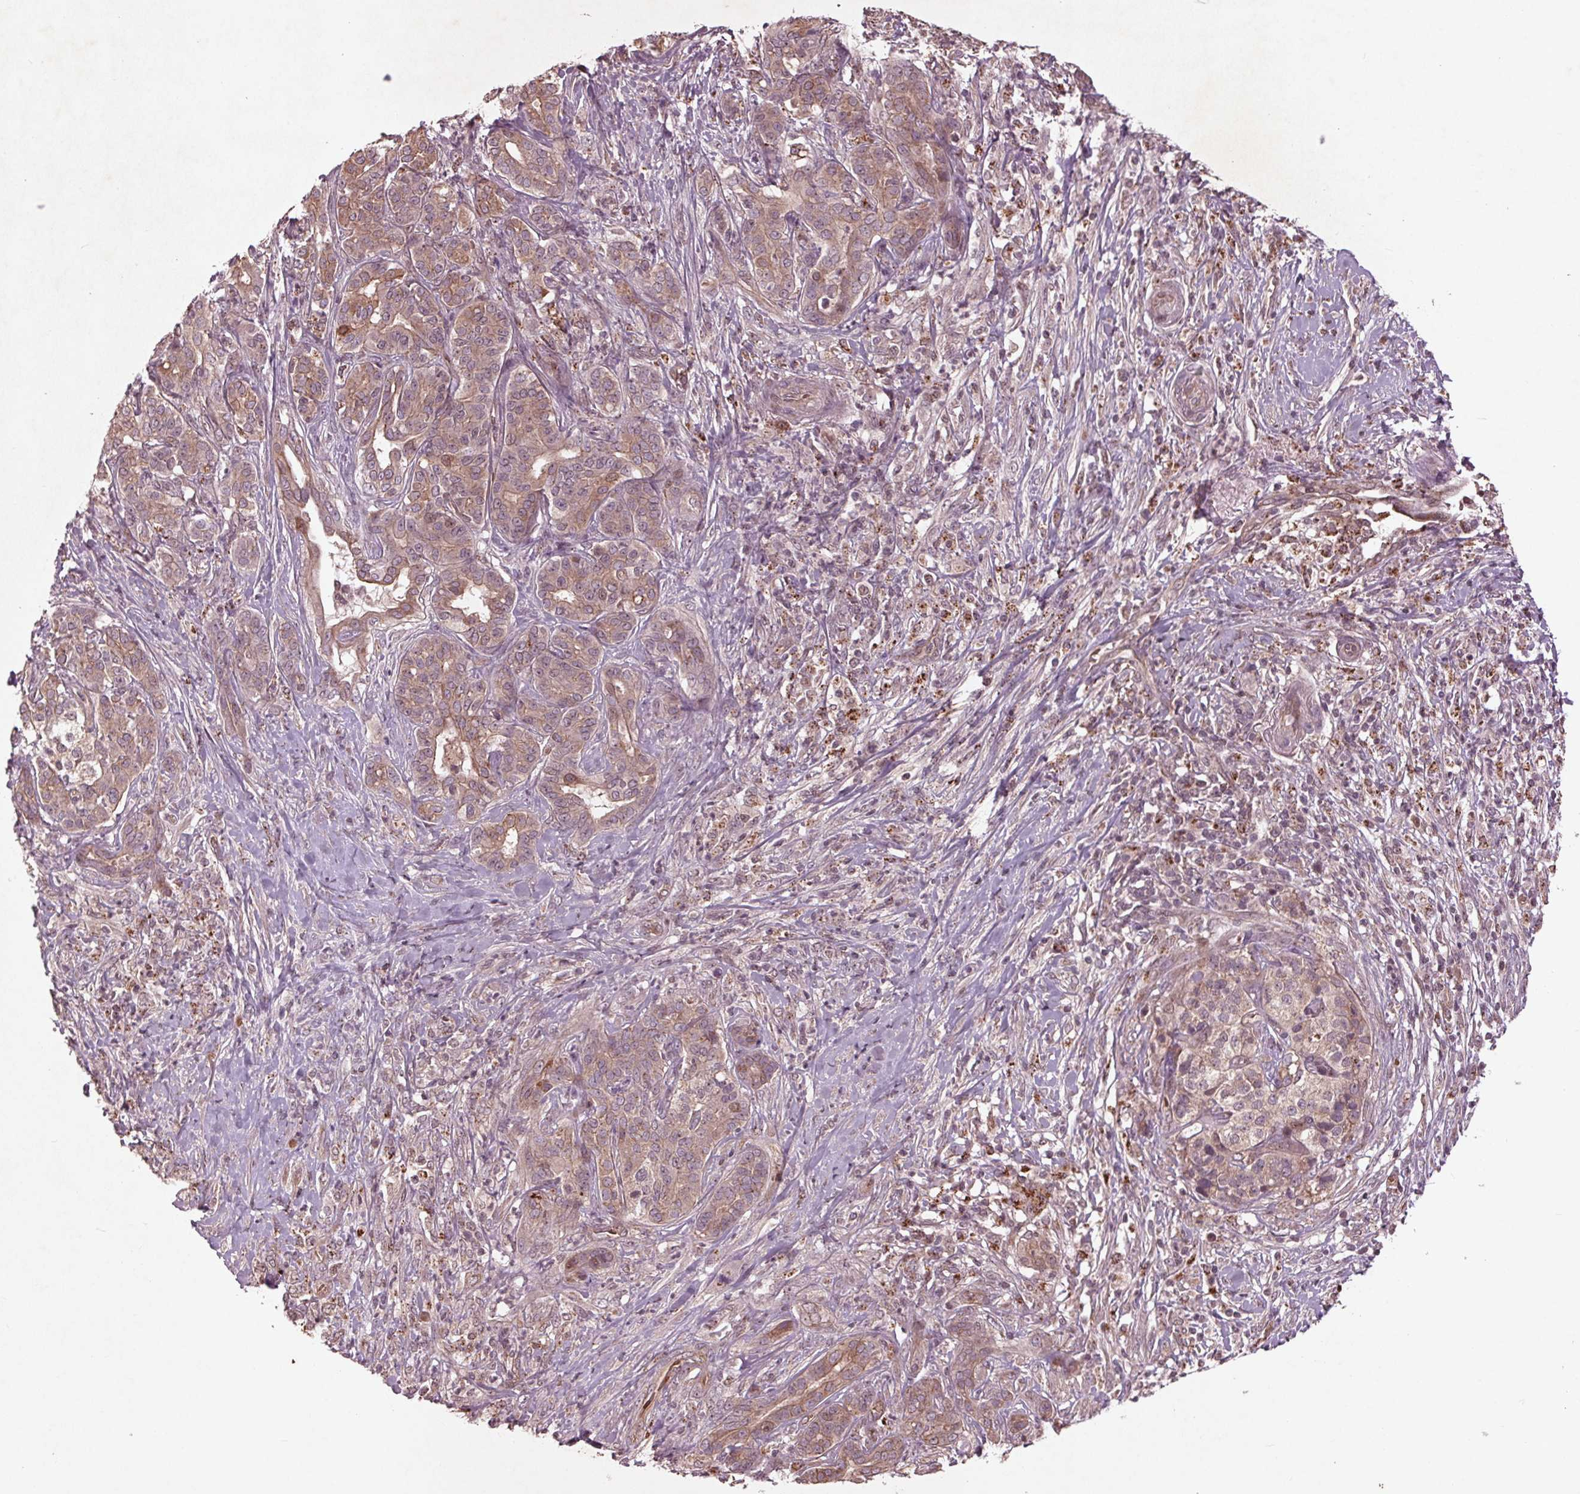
{"staining": {"intensity": "moderate", "quantity": "<25%", "location": "cytoplasmic/membranous,nuclear"}, "tissue": "pancreatic cancer", "cell_type": "Tumor cells", "image_type": "cancer", "snomed": [{"axis": "morphology", "description": "Normal tissue, NOS"}, {"axis": "morphology", "description": "Inflammation, NOS"}, {"axis": "morphology", "description": "Adenocarcinoma, NOS"}, {"axis": "topography", "description": "Pancreas"}], "caption": "High-magnification brightfield microscopy of pancreatic adenocarcinoma stained with DAB (brown) and counterstained with hematoxylin (blue). tumor cells exhibit moderate cytoplasmic/membranous and nuclear positivity is seen in about<25% of cells.", "gene": "CDKL4", "patient": {"sex": "male", "age": 57}}